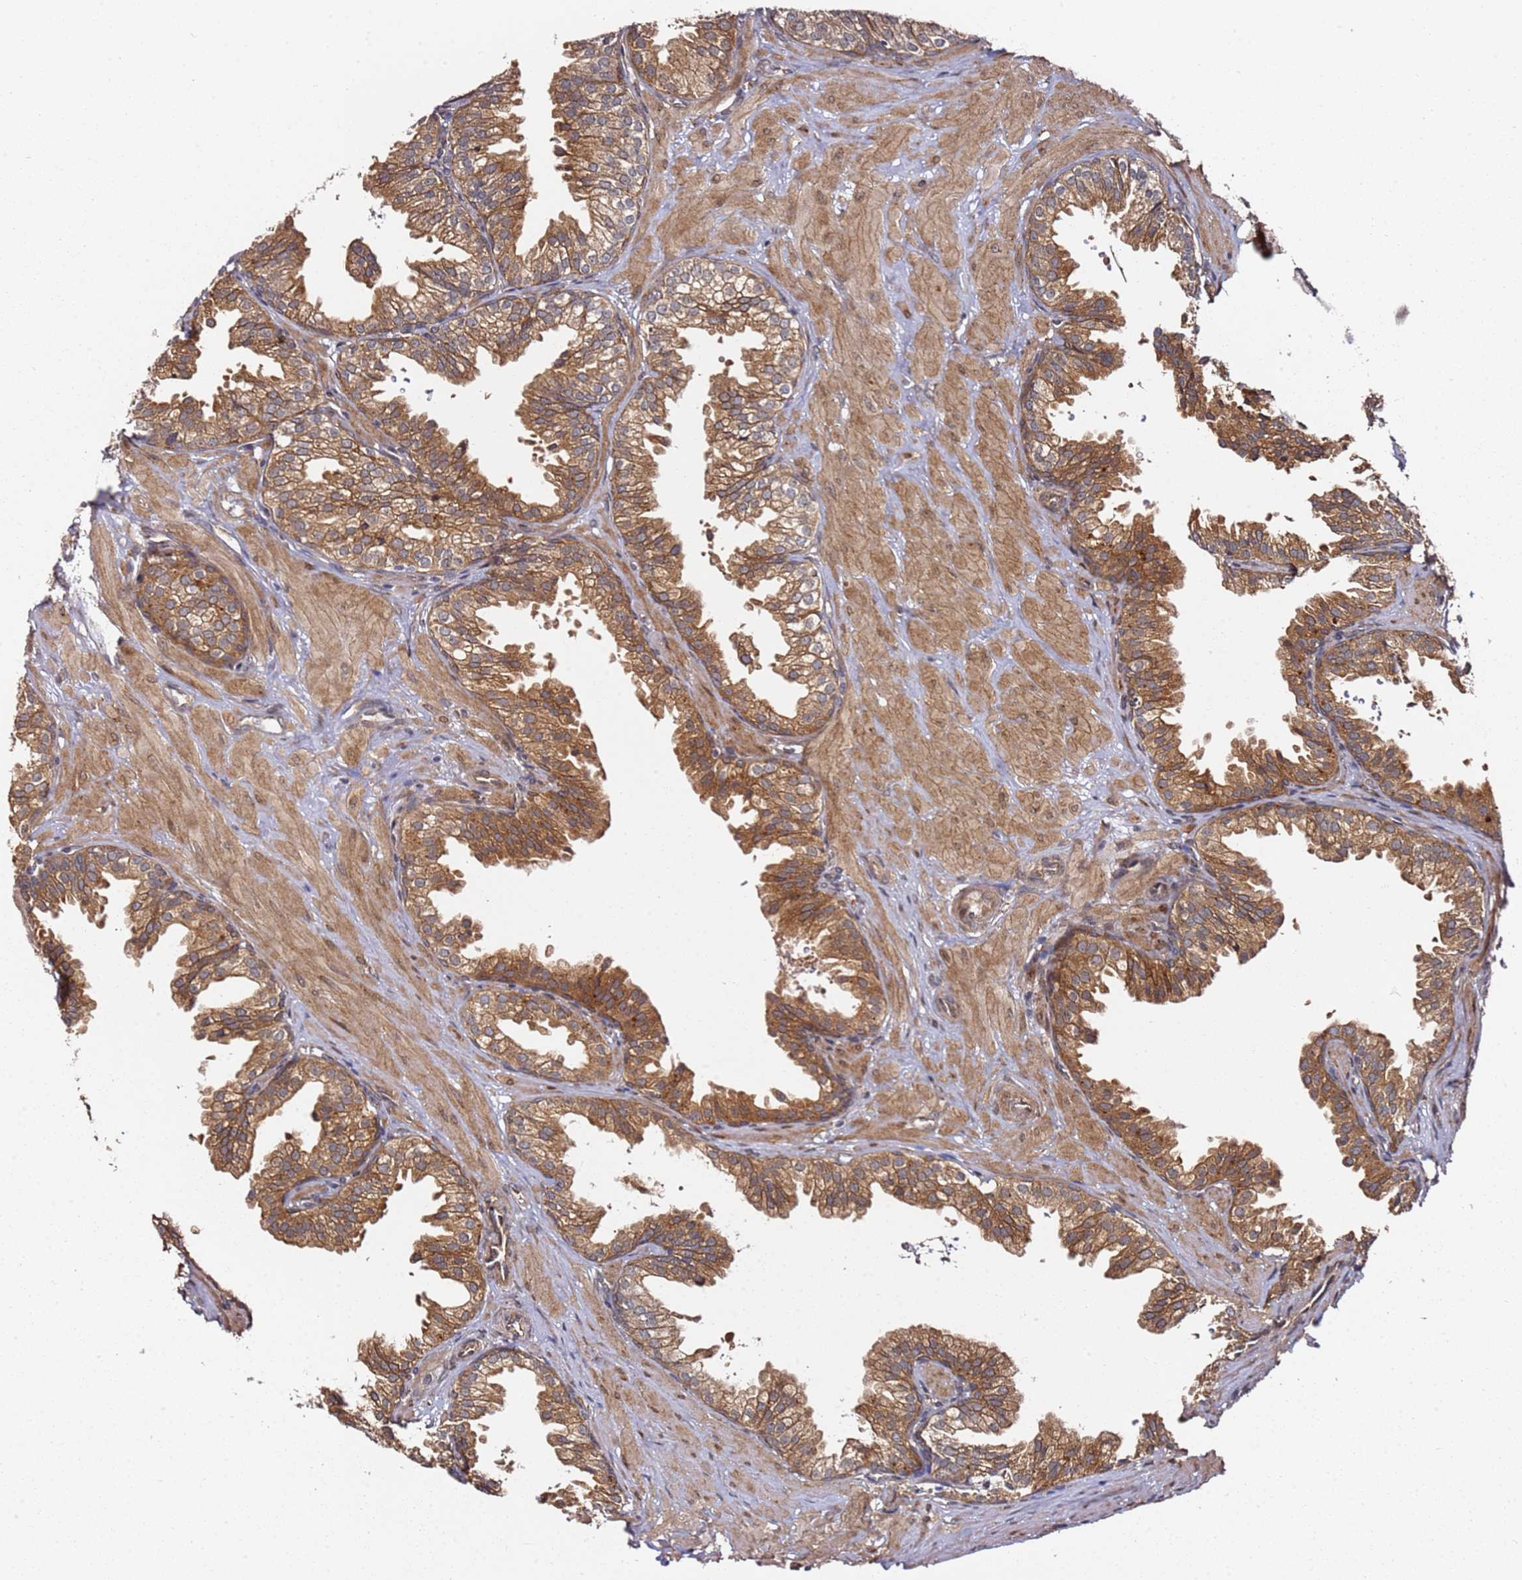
{"staining": {"intensity": "moderate", "quantity": ">75%", "location": "cytoplasmic/membranous"}, "tissue": "prostate", "cell_type": "Glandular cells", "image_type": "normal", "snomed": [{"axis": "morphology", "description": "Normal tissue, NOS"}, {"axis": "topography", "description": "Prostate"}, {"axis": "topography", "description": "Peripheral nerve tissue"}], "caption": "DAB immunohistochemical staining of unremarkable human prostate demonstrates moderate cytoplasmic/membranous protein expression in approximately >75% of glandular cells.", "gene": "PRKAB2", "patient": {"sex": "male", "age": 55}}